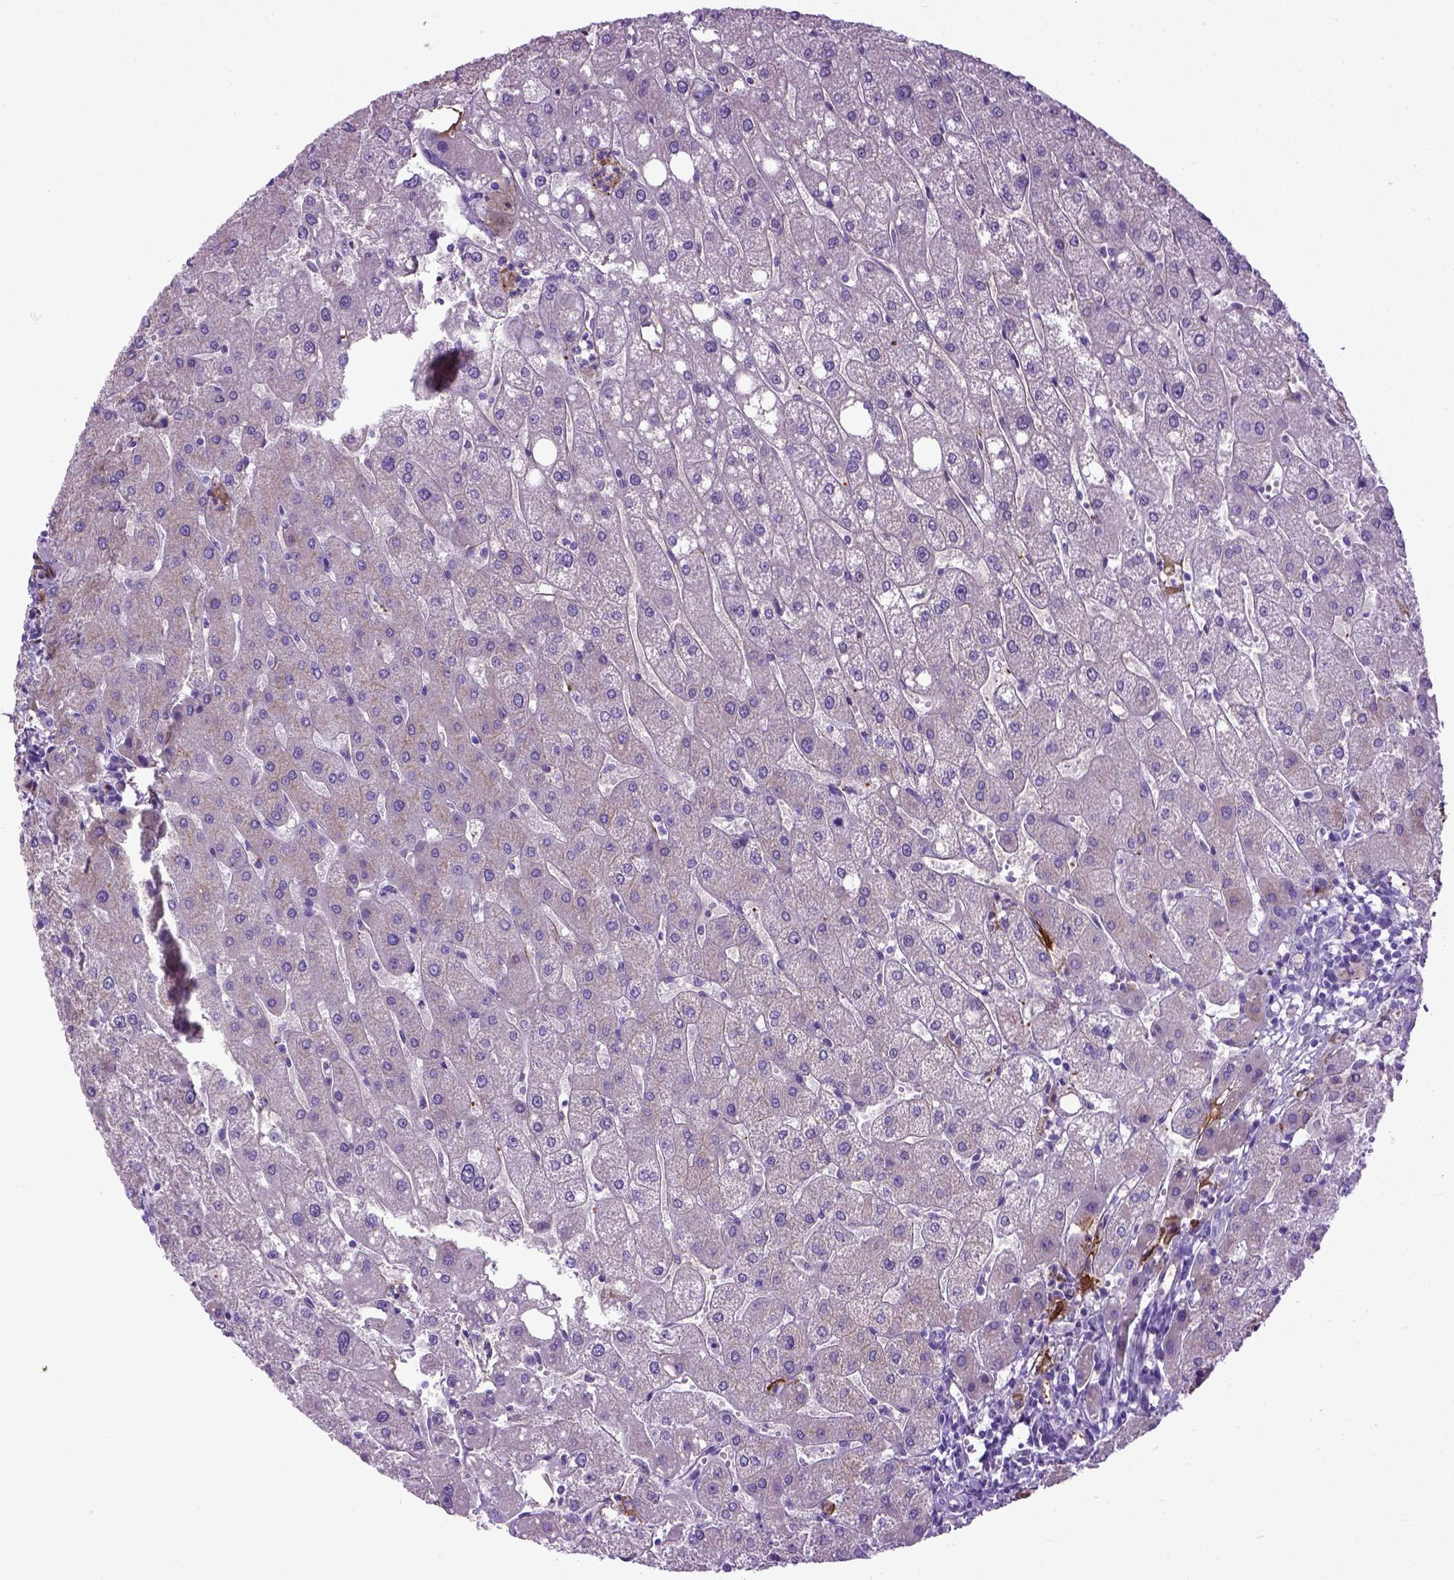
{"staining": {"intensity": "negative", "quantity": "none", "location": "none"}, "tissue": "liver", "cell_type": "Cholangiocytes", "image_type": "normal", "snomed": [{"axis": "morphology", "description": "Normal tissue, NOS"}, {"axis": "topography", "description": "Liver"}], "caption": "Immunohistochemical staining of benign liver displays no significant expression in cholangiocytes.", "gene": "ADAMTS8", "patient": {"sex": "male", "age": 67}}